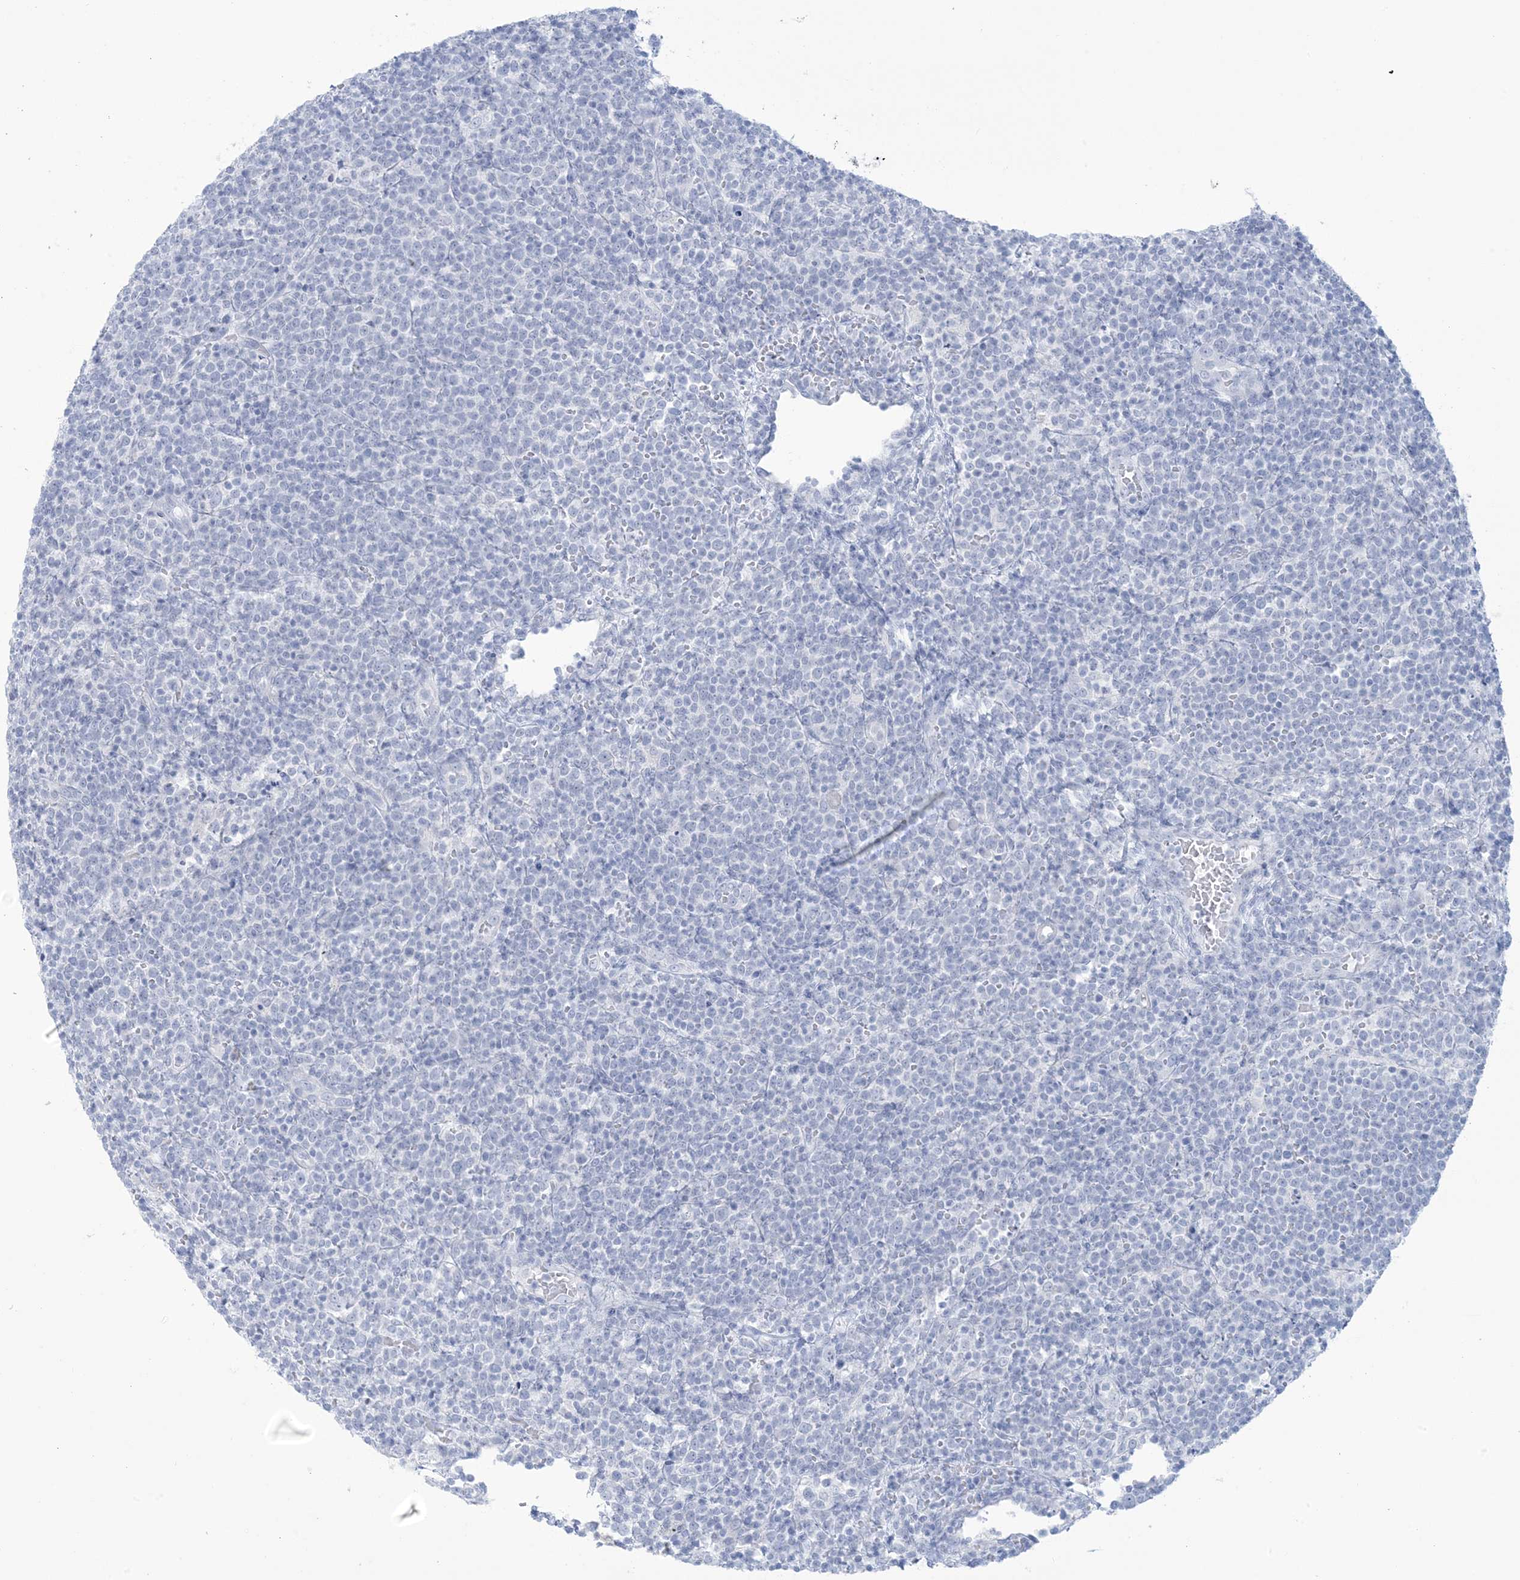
{"staining": {"intensity": "negative", "quantity": "none", "location": "none"}, "tissue": "lymphoma", "cell_type": "Tumor cells", "image_type": "cancer", "snomed": [{"axis": "morphology", "description": "Malignant lymphoma, non-Hodgkin's type, High grade"}, {"axis": "topography", "description": "Lymph node"}], "caption": "This is a histopathology image of immunohistochemistry staining of lymphoma, which shows no positivity in tumor cells. (DAB immunohistochemistry (IHC) visualized using brightfield microscopy, high magnification).", "gene": "AGXT", "patient": {"sex": "male", "age": 61}}